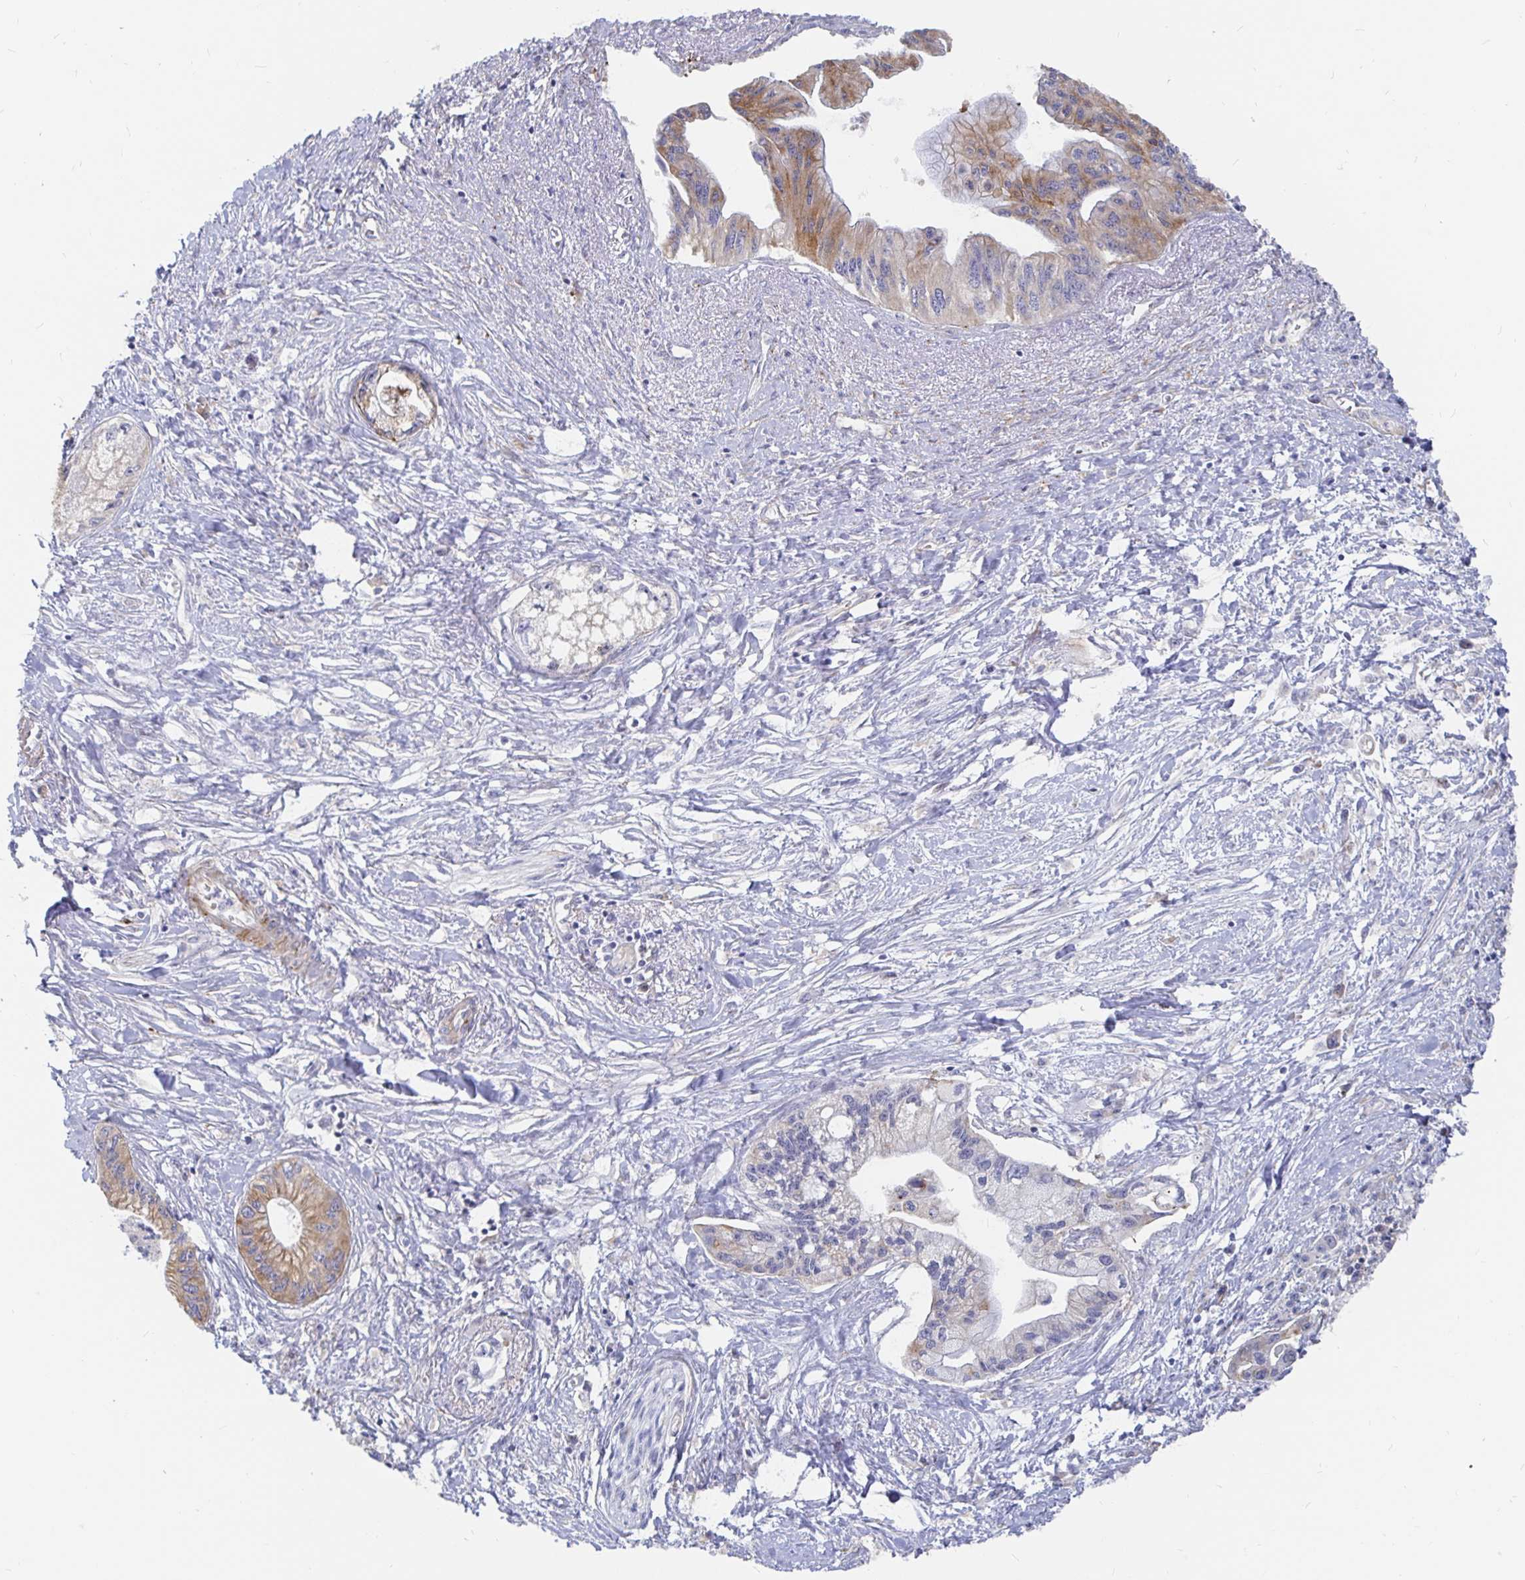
{"staining": {"intensity": "moderate", "quantity": "25%-75%", "location": "cytoplasmic/membranous"}, "tissue": "pancreatic cancer", "cell_type": "Tumor cells", "image_type": "cancer", "snomed": [{"axis": "morphology", "description": "Adenocarcinoma, NOS"}, {"axis": "topography", "description": "Pancreas"}], "caption": "A brown stain highlights moderate cytoplasmic/membranous positivity of a protein in human pancreatic cancer tumor cells.", "gene": "KCTD19", "patient": {"sex": "male", "age": 61}}